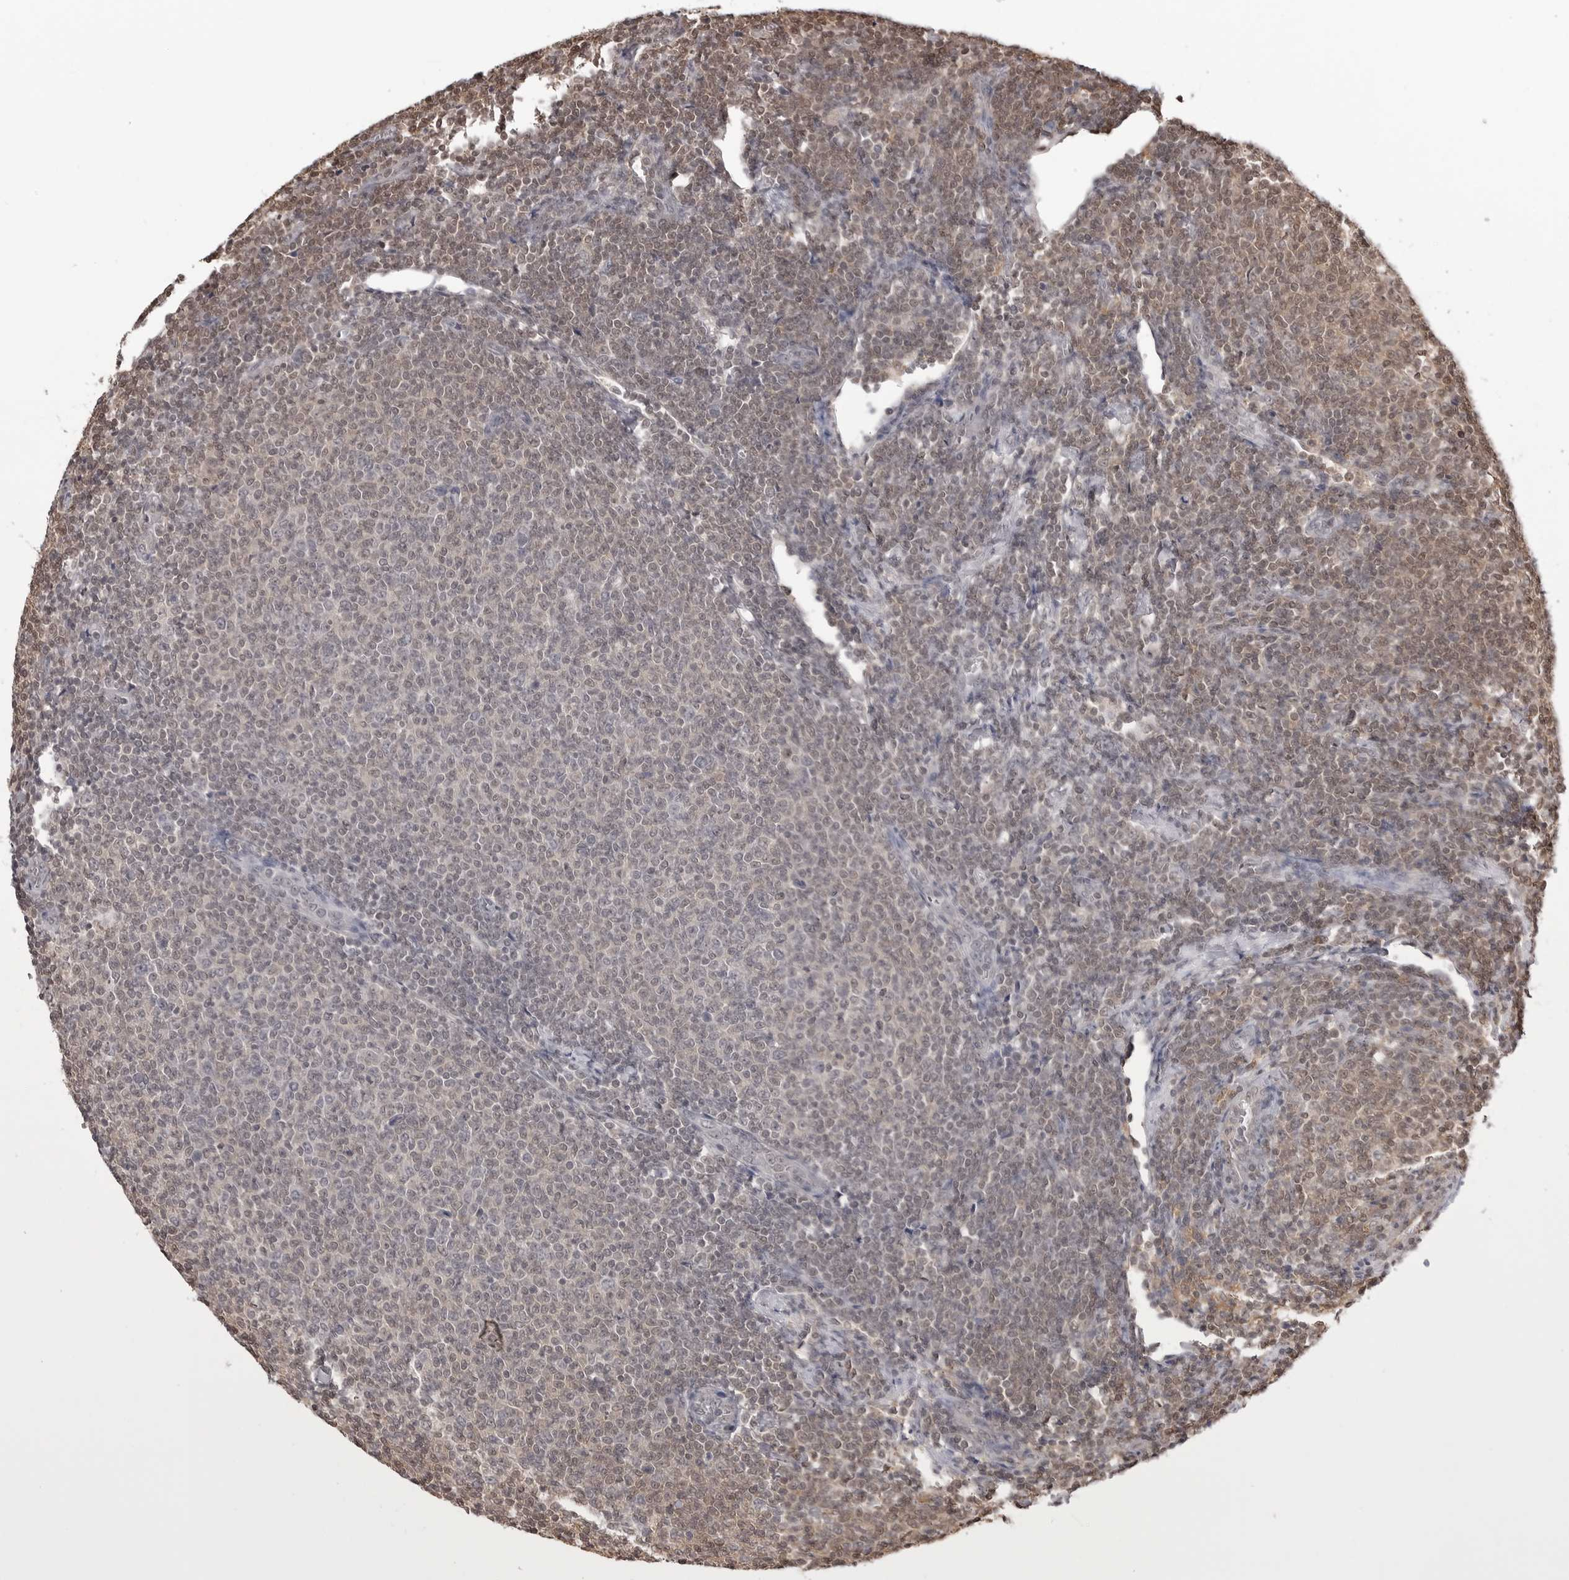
{"staining": {"intensity": "negative", "quantity": "none", "location": "none"}, "tissue": "lymphoma", "cell_type": "Tumor cells", "image_type": "cancer", "snomed": [{"axis": "morphology", "description": "Malignant lymphoma, non-Hodgkin's type, Low grade"}, {"axis": "topography", "description": "Lymph node"}], "caption": "Tumor cells are negative for brown protein staining in lymphoma. Nuclei are stained in blue.", "gene": "YWHAG", "patient": {"sex": "male", "age": 66}}